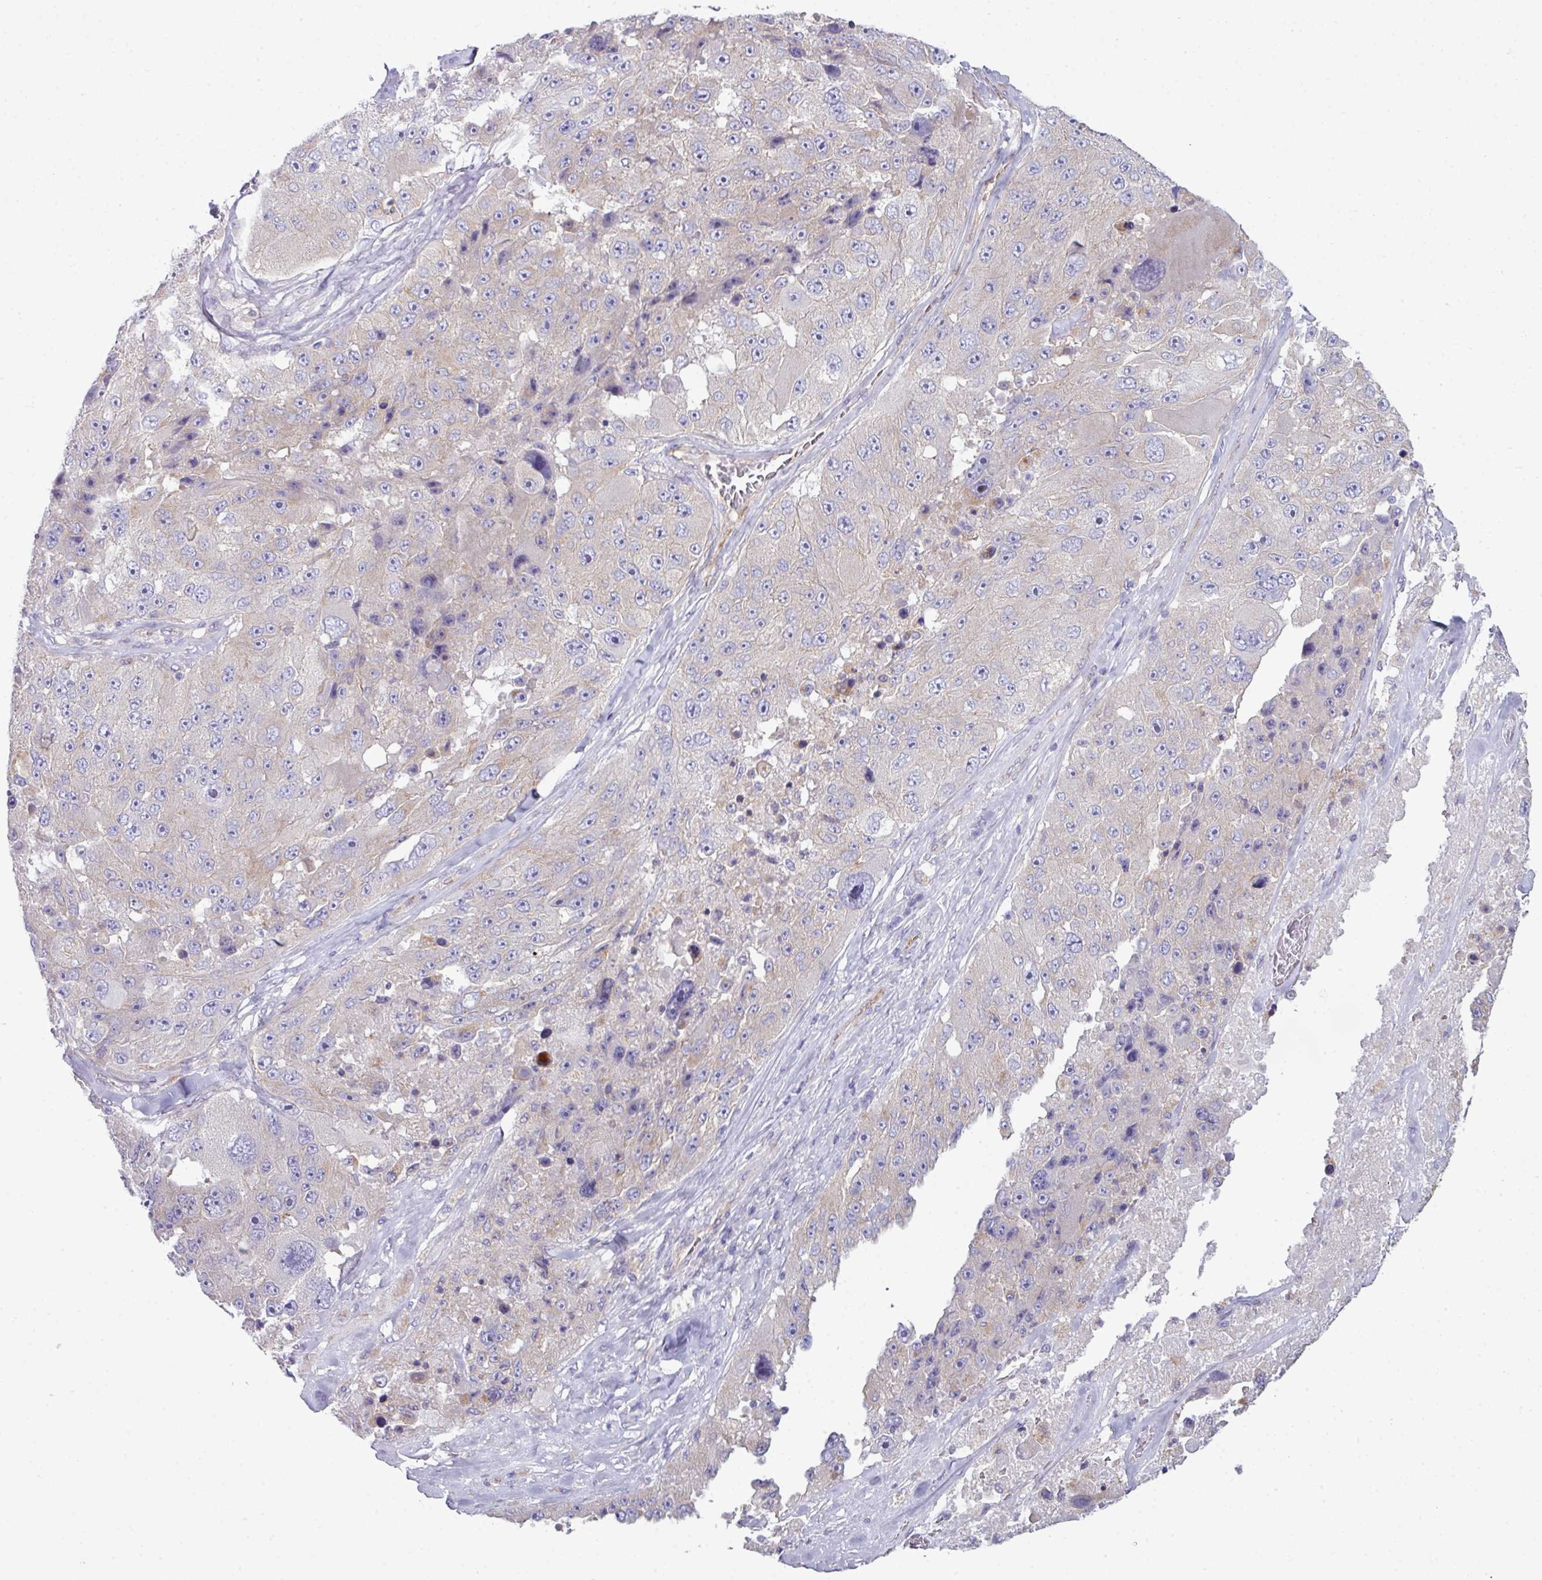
{"staining": {"intensity": "negative", "quantity": "none", "location": "none"}, "tissue": "melanoma", "cell_type": "Tumor cells", "image_type": "cancer", "snomed": [{"axis": "morphology", "description": "Malignant melanoma, Metastatic site"}, {"axis": "topography", "description": "Lymph node"}], "caption": "An immunohistochemistry (IHC) micrograph of malignant melanoma (metastatic site) is shown. There is no staining in tumor cells of malignant melanoma (metastatic site).", "gene": "ABCC5", "patient": {"sex": "male", "age": 62}}